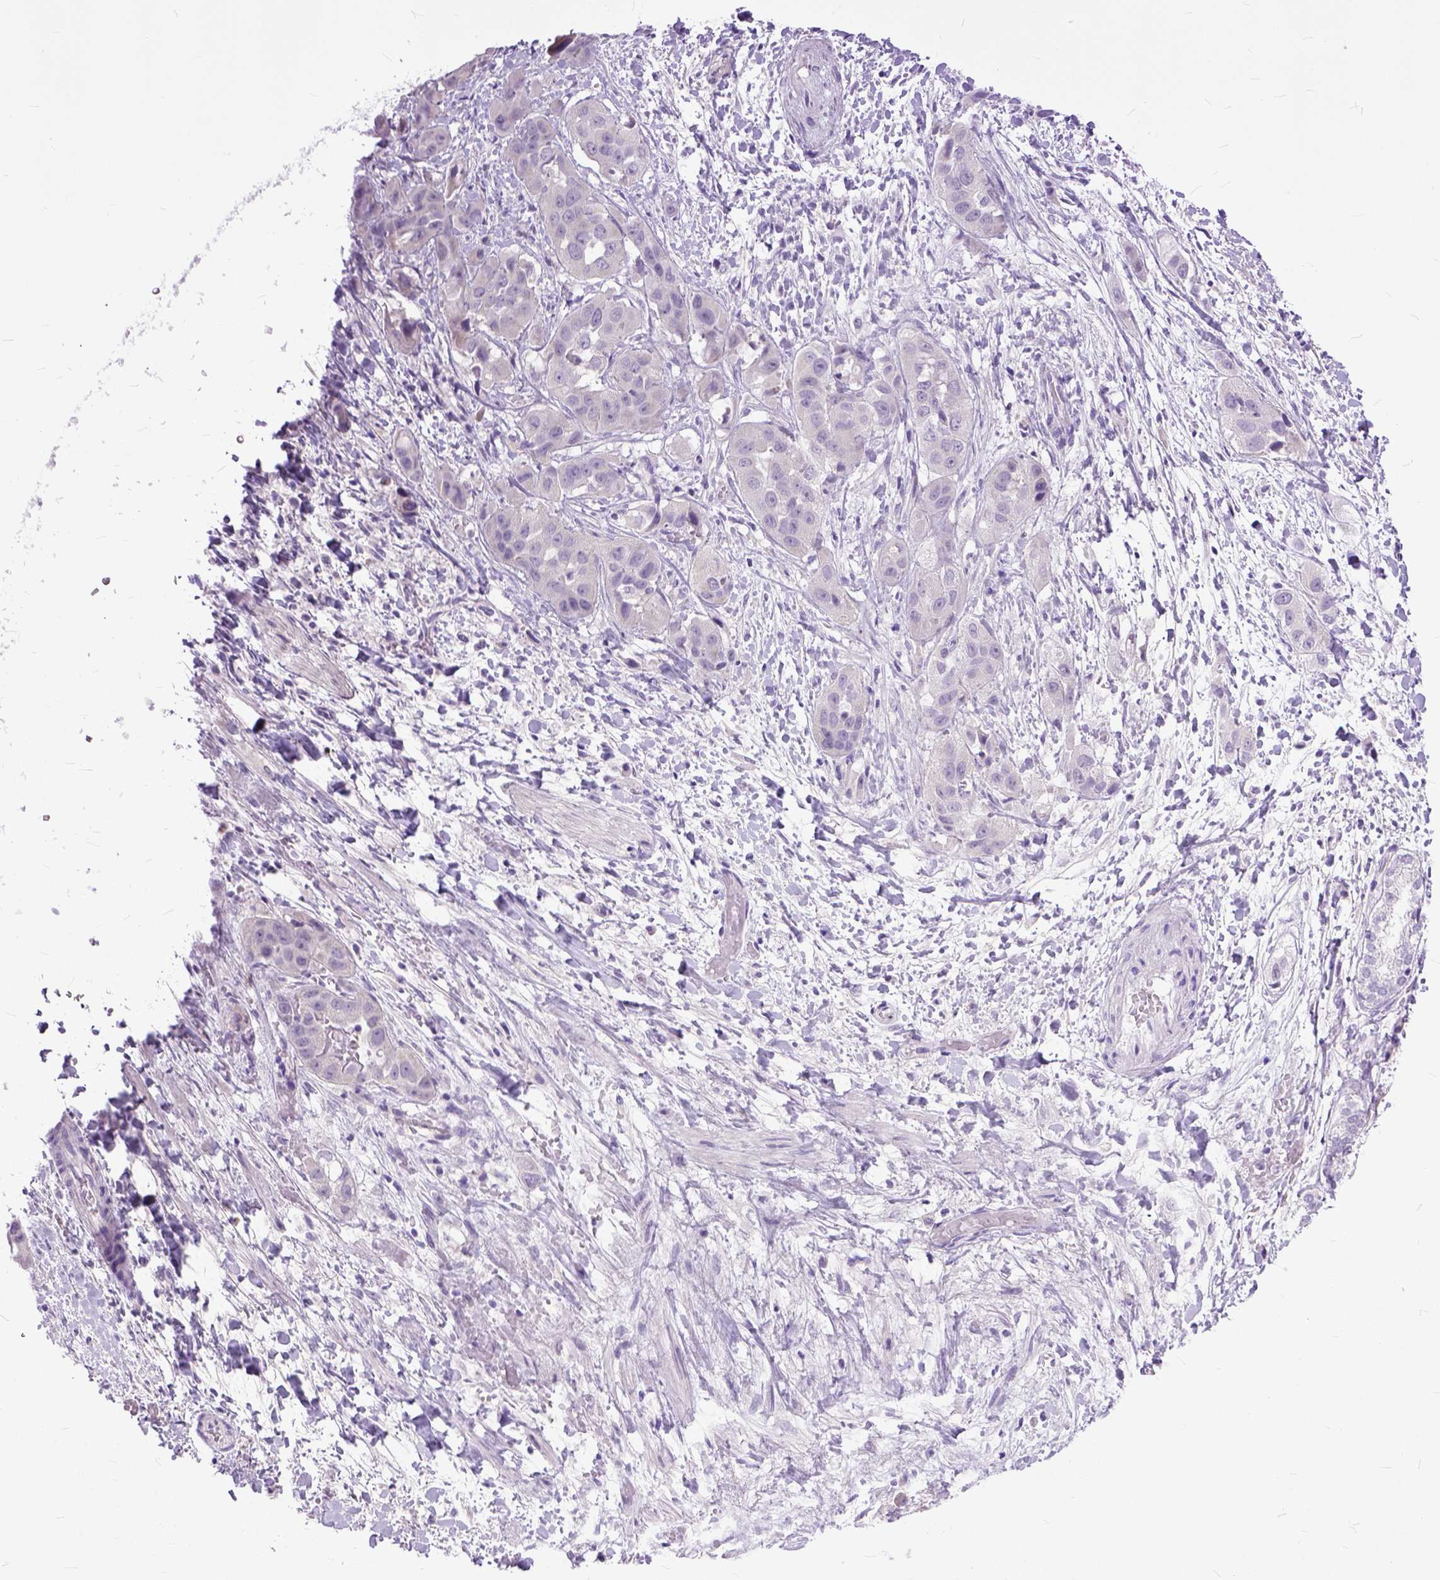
{"staining": {"intensity": "negative", "quantity": "none", "location": "none"}, "tissue": "liver cancer", "cell_type": "Tumor cells", "image_type": "cancer", "snomed": [{"axis": "morphology", "description": "Cholangiocarcinoma"}, {"axis": "topography", "description": "Liver"}], "caption": "A high-resolution histopathology image shows immunohistochemistry (IHC) staining of liver cholangiocarcinoma, which shows no significant positivity in tumor cells.", "gene": "TCEAL7", "patient": {"sex": "female", "age": 52}}